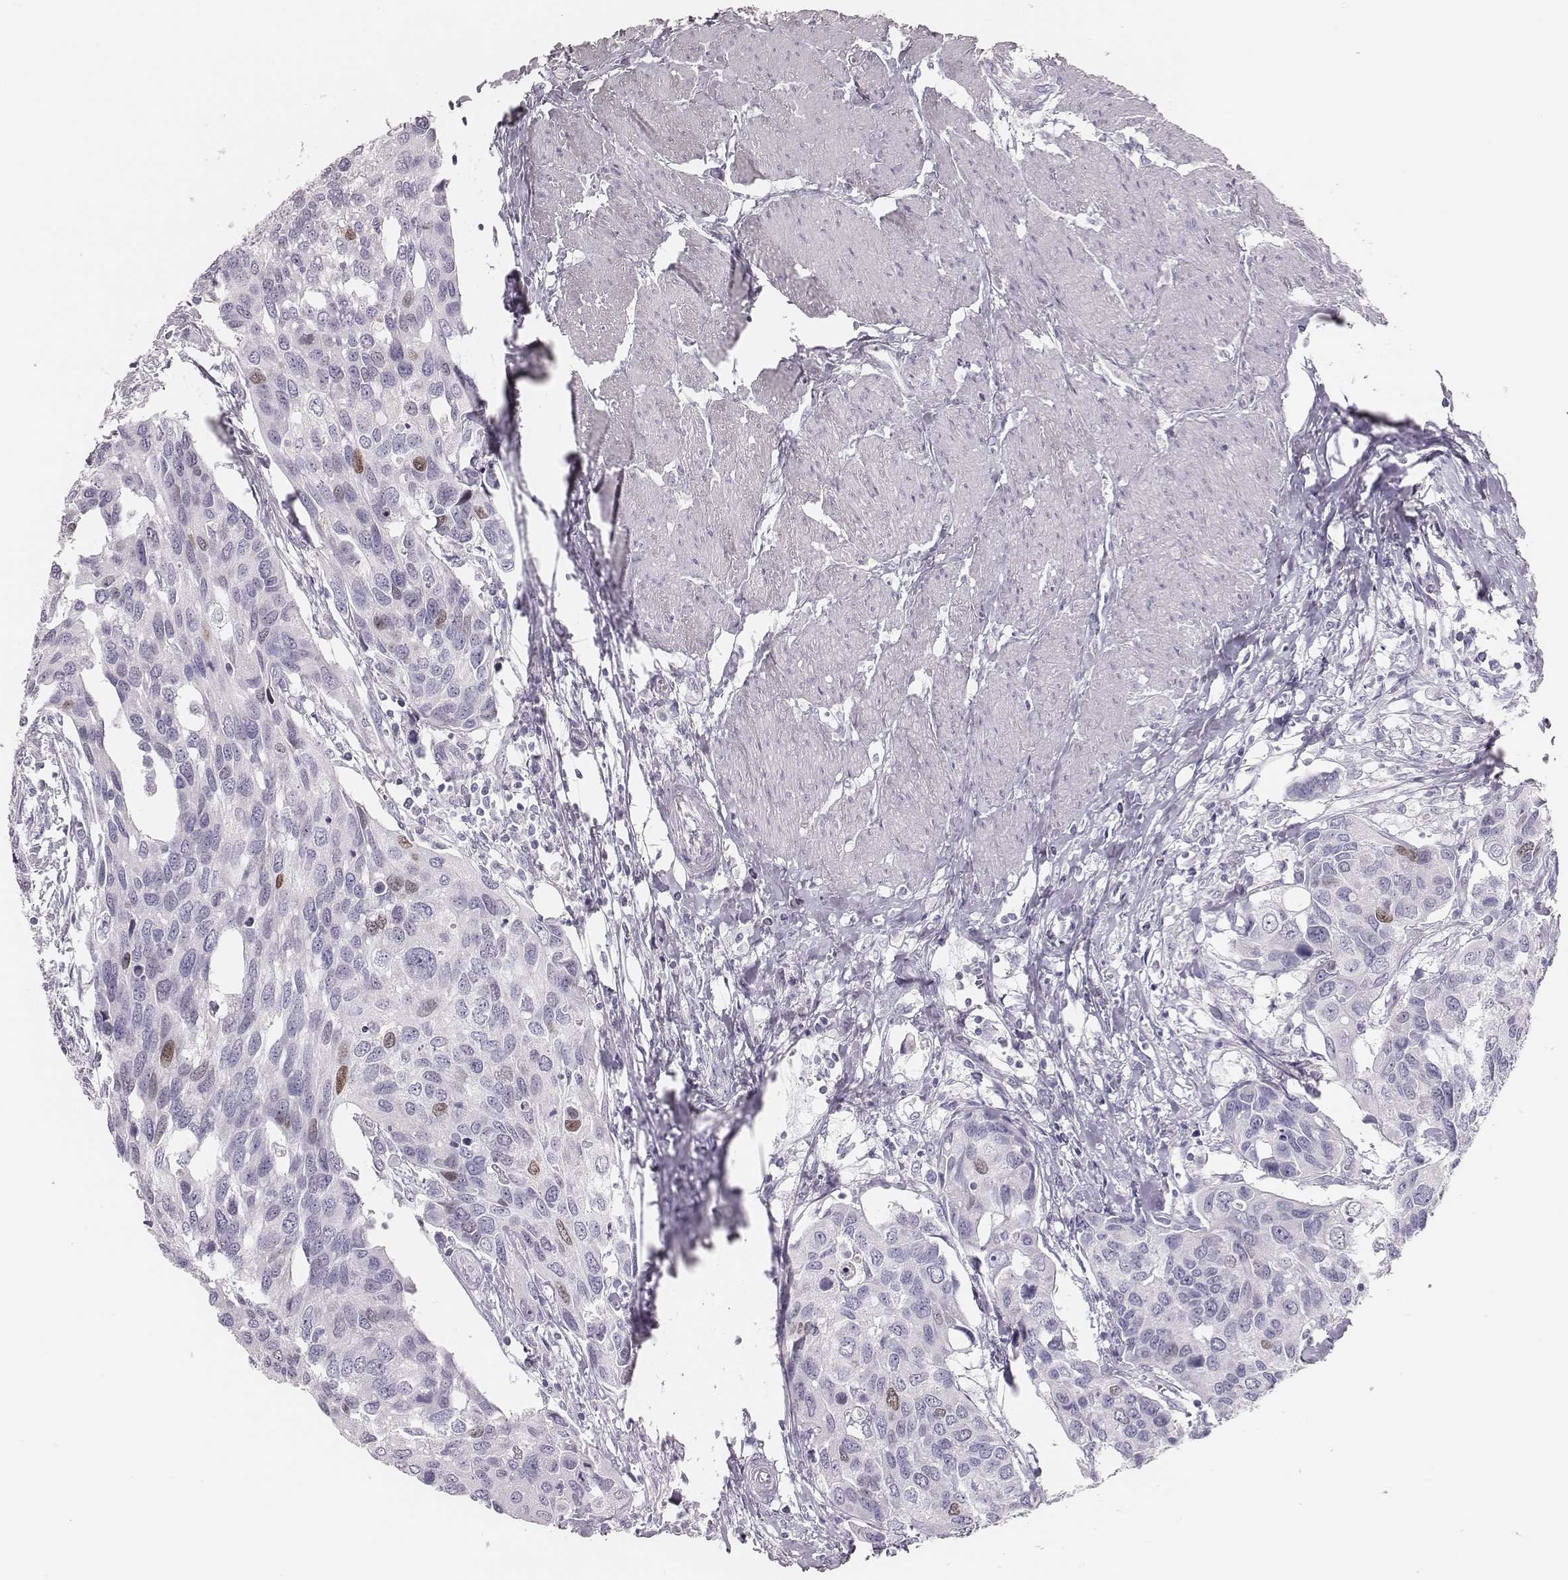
{"staining": {"intensity": "negative", "quantity": "none", "location": "none"}, "tissue": "urothelial cancer", "cell_type": "Tumor cells", "image_type": "cancer", "snomed": [{"axis": "morphology", "description": "Urothelial carcinoma, High grade"}, {"axis": "topography", "description": "Urinary bladder"}], "caption": "High power microscopy micrograph of an immunohistochemistry histopathology image of urothelial carcinoma (high-grade), revealing no significant expression in tumor cells.", "gene": "H1-6", "patient": {"sex": "male", "age": 60}}